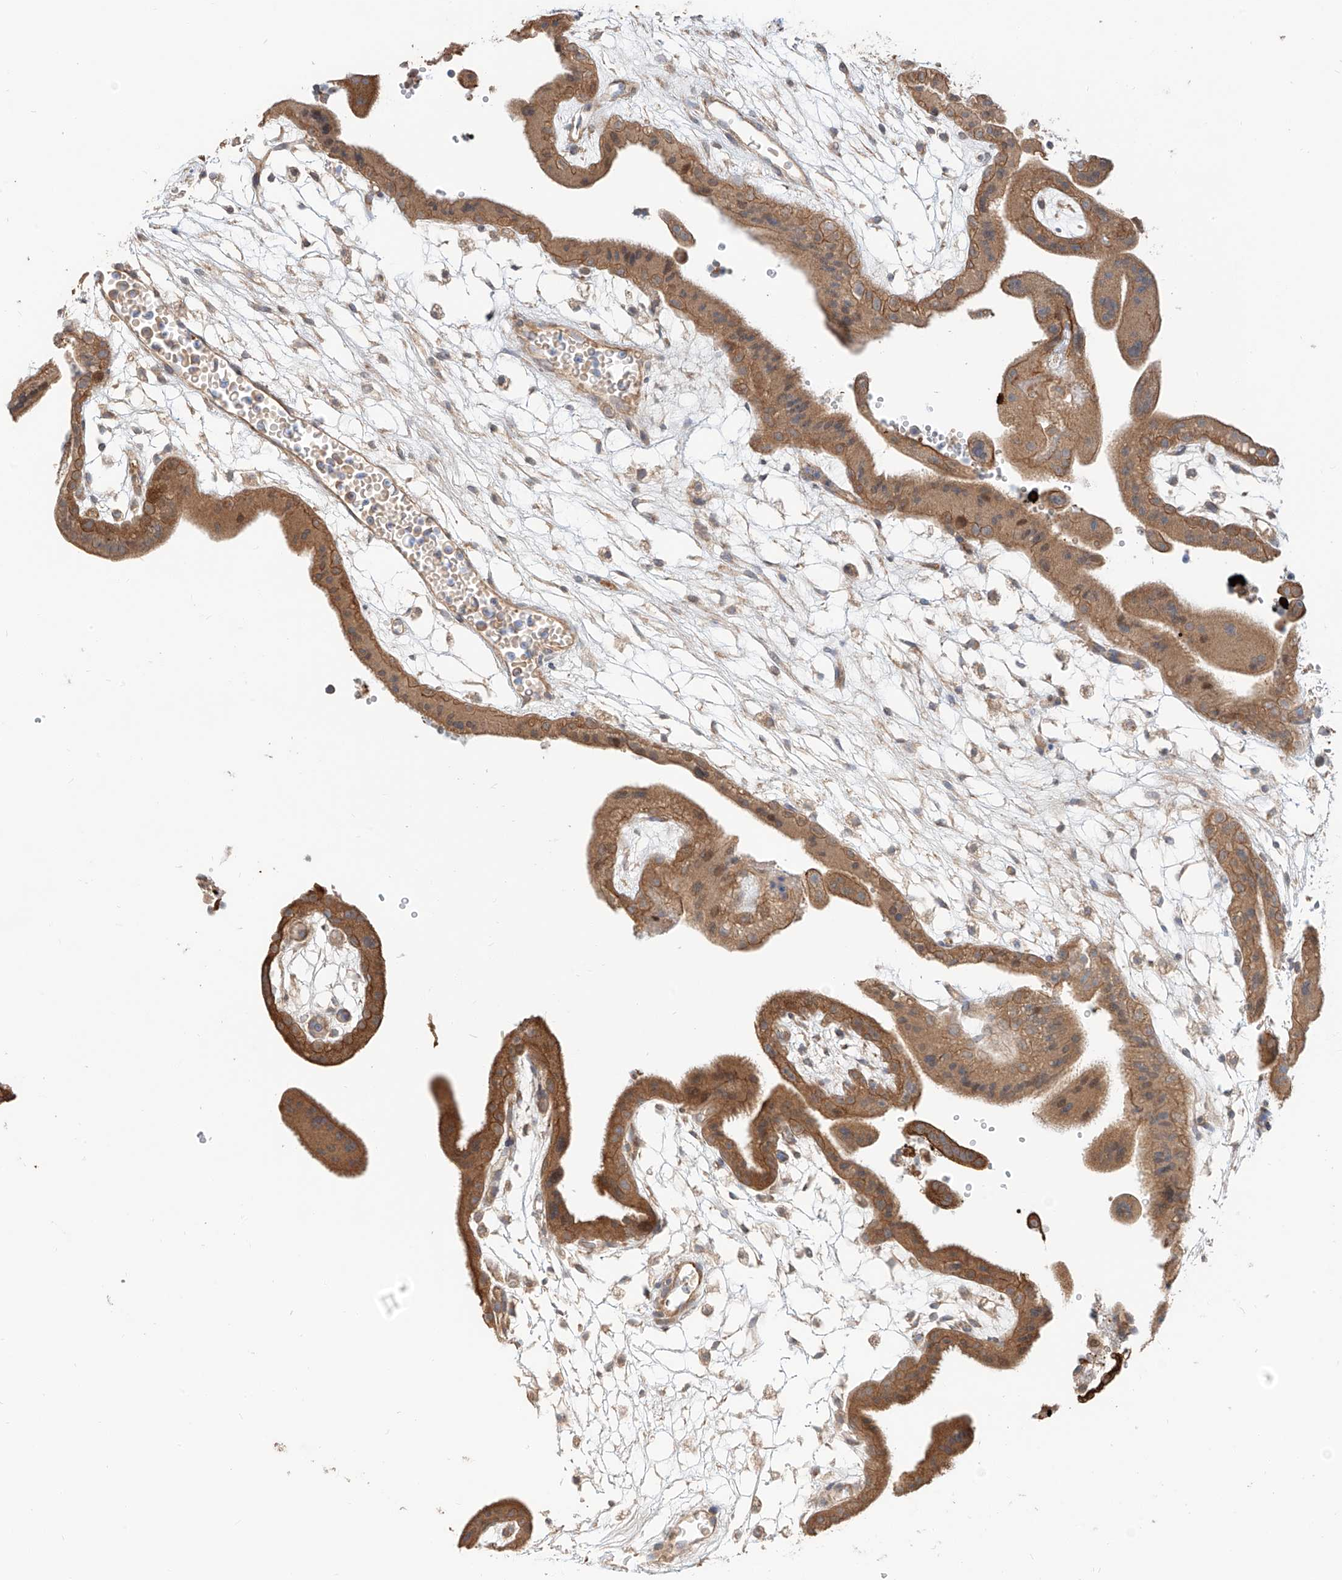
{"staining": {"intensity": "strong", "quantity": ">75%", "location": "cytoplasmic/membranous"}, "tissue": "placenta", "cell_type": "Decidual cells", "image_type": "normal", "snomed": [{"axis": "morphology", "description": "Normal tissue, NOS"}, {"axis": "topography", "description": "Placenta"}], "caption": "Normal placenta demonstrates strong cytoplasmic/membranous staining in approximately >75% of decidual cells, visualized by immunohistochemistry.", "gene": "CEP162", "patient": {"sex": "female", "age": 18}}